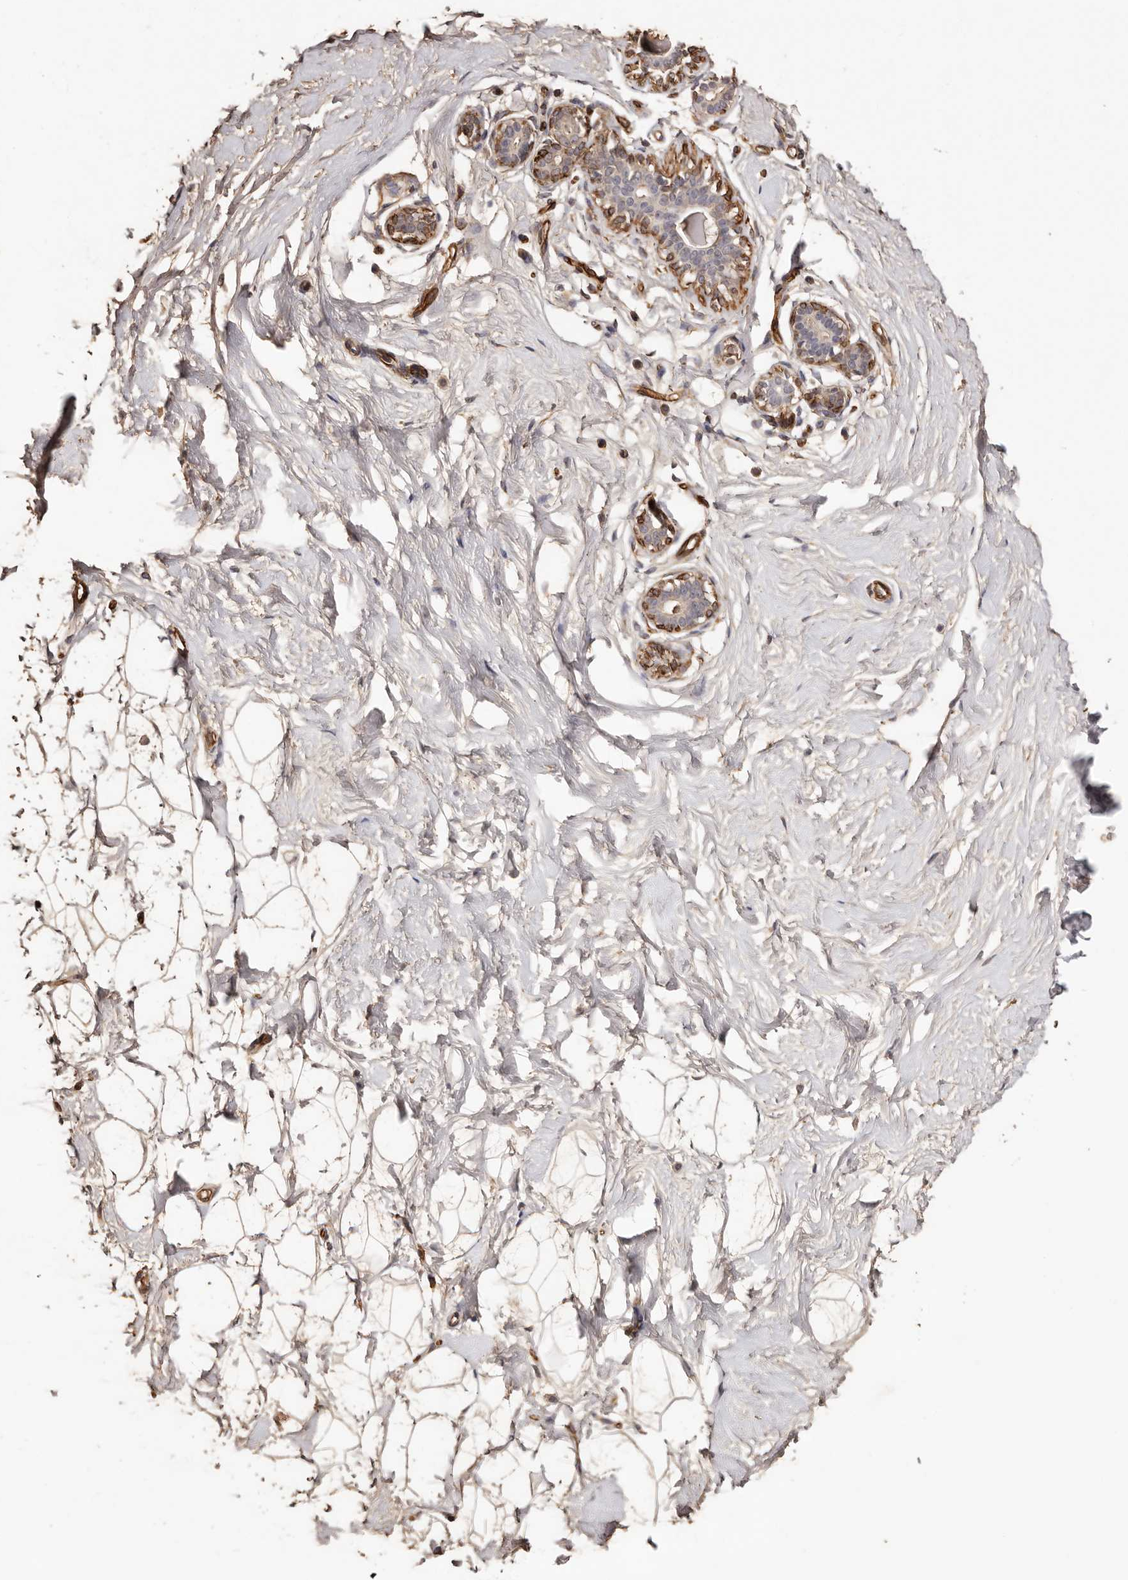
{"staining": {"intensity": "weak", "quantity": ">75%", "location": "cytoplasmic/membranous"}, "tissue": "breast", "cell_type": "Adipocytes", "image_type": "normal", "snomed": [{"axis": "morphology", "description": "Normal tissue, NOS"}, {"axis": "morphology", "description": "Adenoma, NOS"}, {"axis": "topography", "description": "Breast"}], "caption": "High-magnification brightfield microscopy of normal breast stained with DAB (3,3'-diaminobenzidine) (brown) and counterstained with hematoxylin (blue). adipocytes exhibit weak cytoplasmic/membranous positivity is seen in approximately>75% of cells. The staining was performed using DAB (3,3'-diaminobenzidine) to visualize the protein expression in brown, while the nuclei were stained in blue with hematoxylin (Magnification: 20x).", "gene": "ZNF557", "patient": {"sex": "female", "age": 23}}